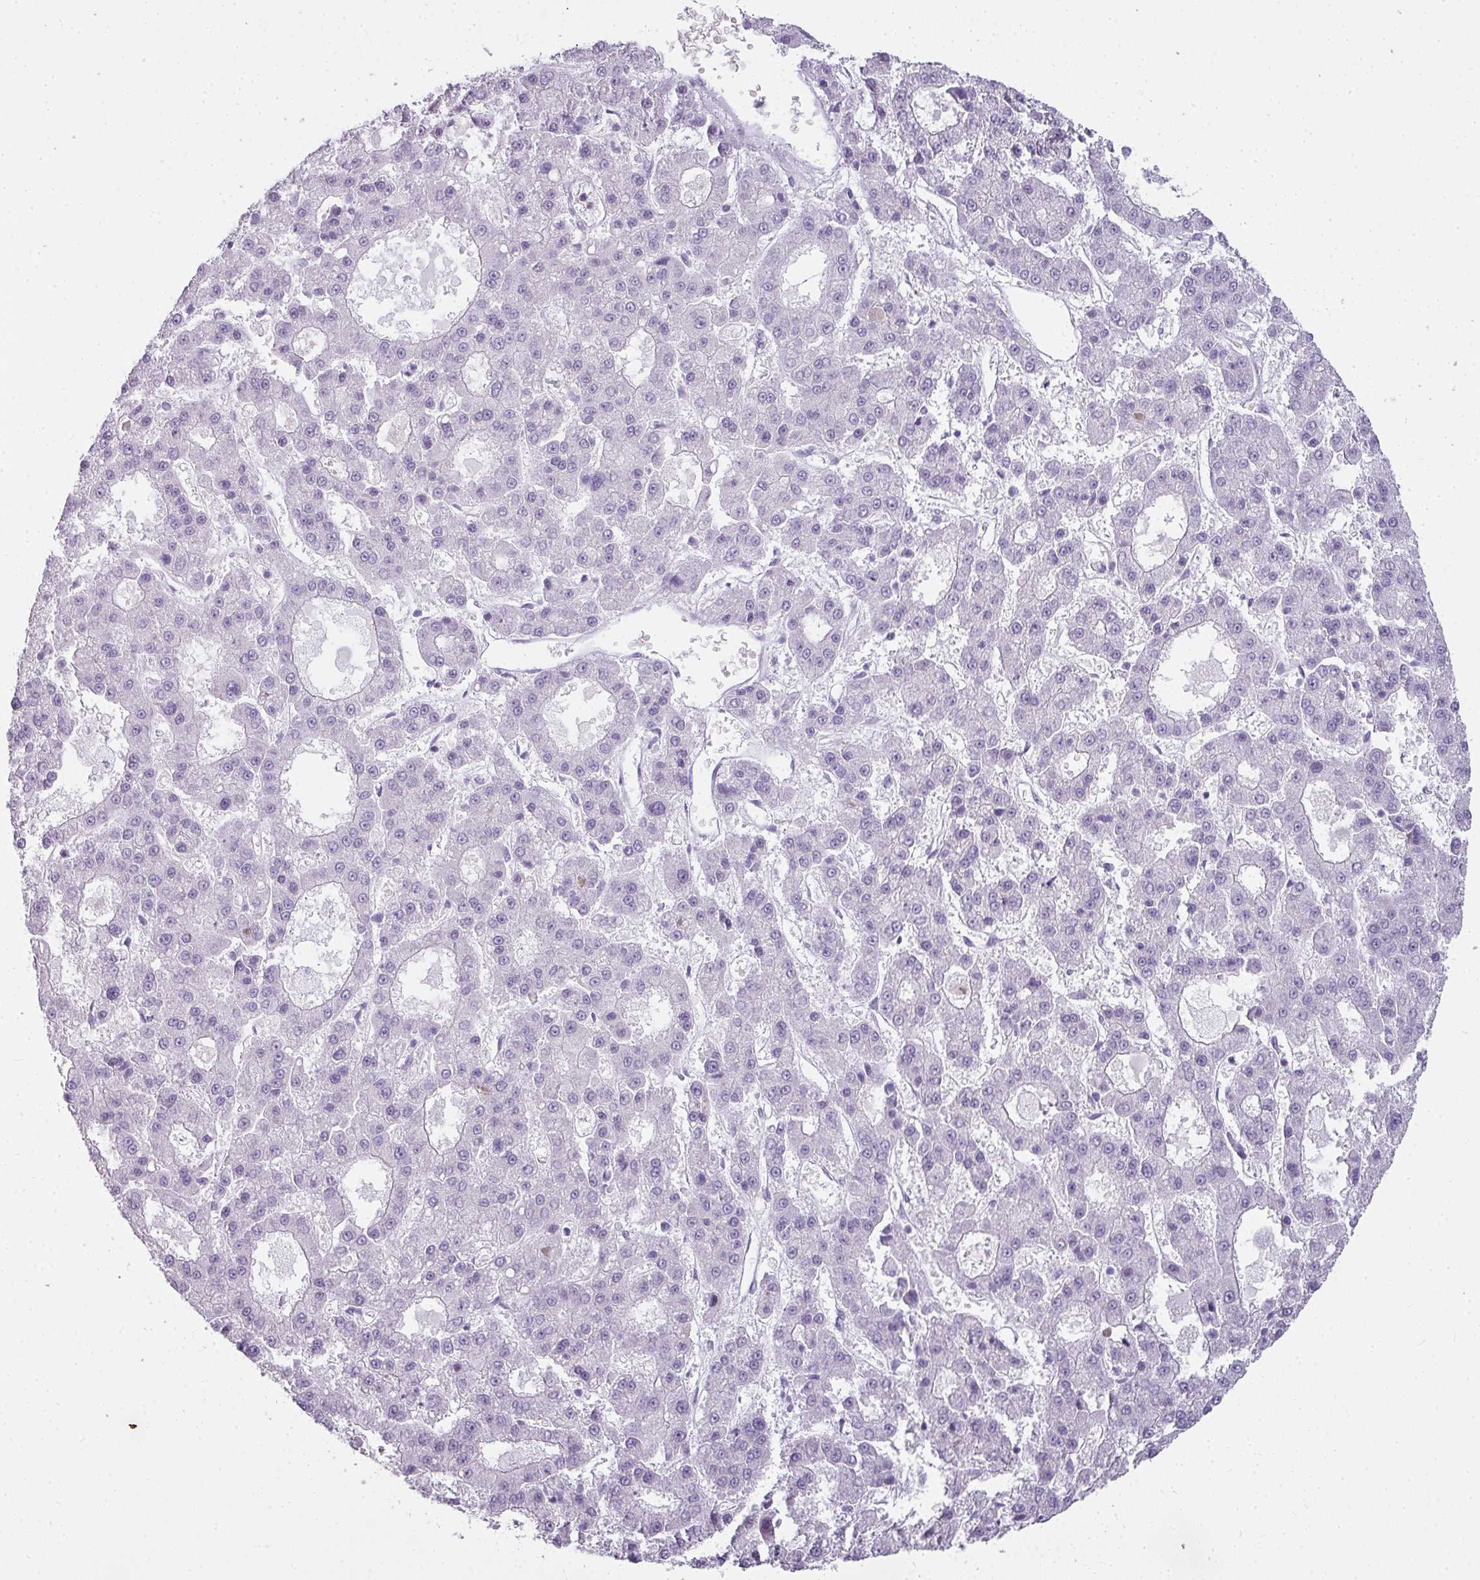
{"staining": {"intensity": "negative", "quantity": "none", "location": "none"}, "tissue": "liver cancer", "cell_type": "Tumor cells", "image_type": "cancer", "snomed": [{"axis": "morphology", "description": "Carcinoma, Hepatocellular, NOS"}, {"axis": "topography", "description": "Liver"}], "caption": "Photomicrograph shows no significant protein positivity in tumor cells of liver hepatocellular carcinoma.", "gene": "RBMY1F", "patient": {"sex": "male", "age": 70}}